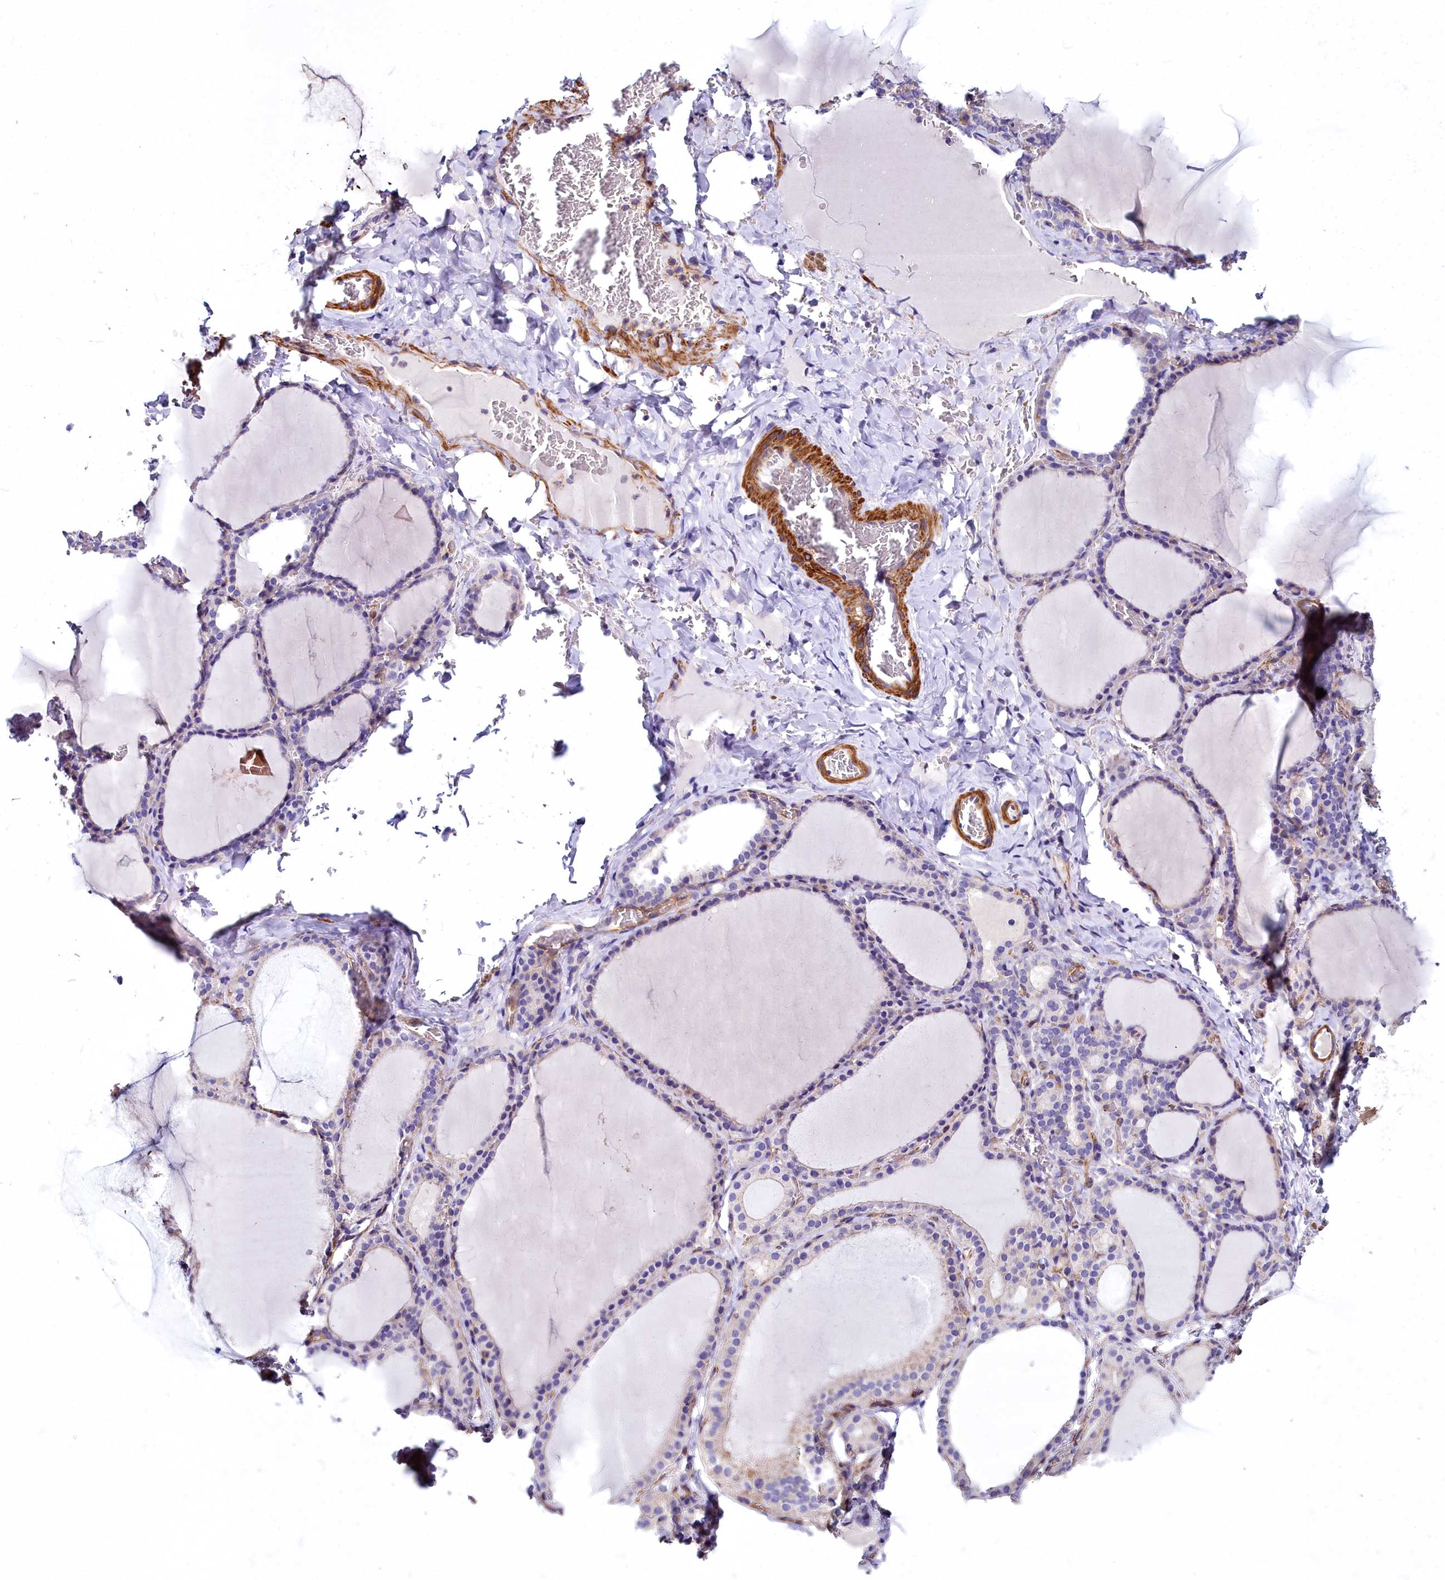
{"staining": {"intensity": "weak", "quantity": "<25%", "location": "cytoplasmic/membranous"}, "tissue": "thyroid gland", "cell_type": "Glandular cells", "image_type": "normal", "snomed": [{"axis": "morphology", "description": "Normal tissue, NOS"}, {"axis": "topography", "description": "Thyroid gland"}], "caption": "This histopathology image is of benign thyroid gland stained with immunohistochemistry to label a protein in brown with the nuclei are counter-stained blue. There is no positivity in glandular cells.", "gene": "FADS3", "patient": {"sex": "female", "age": 39}}